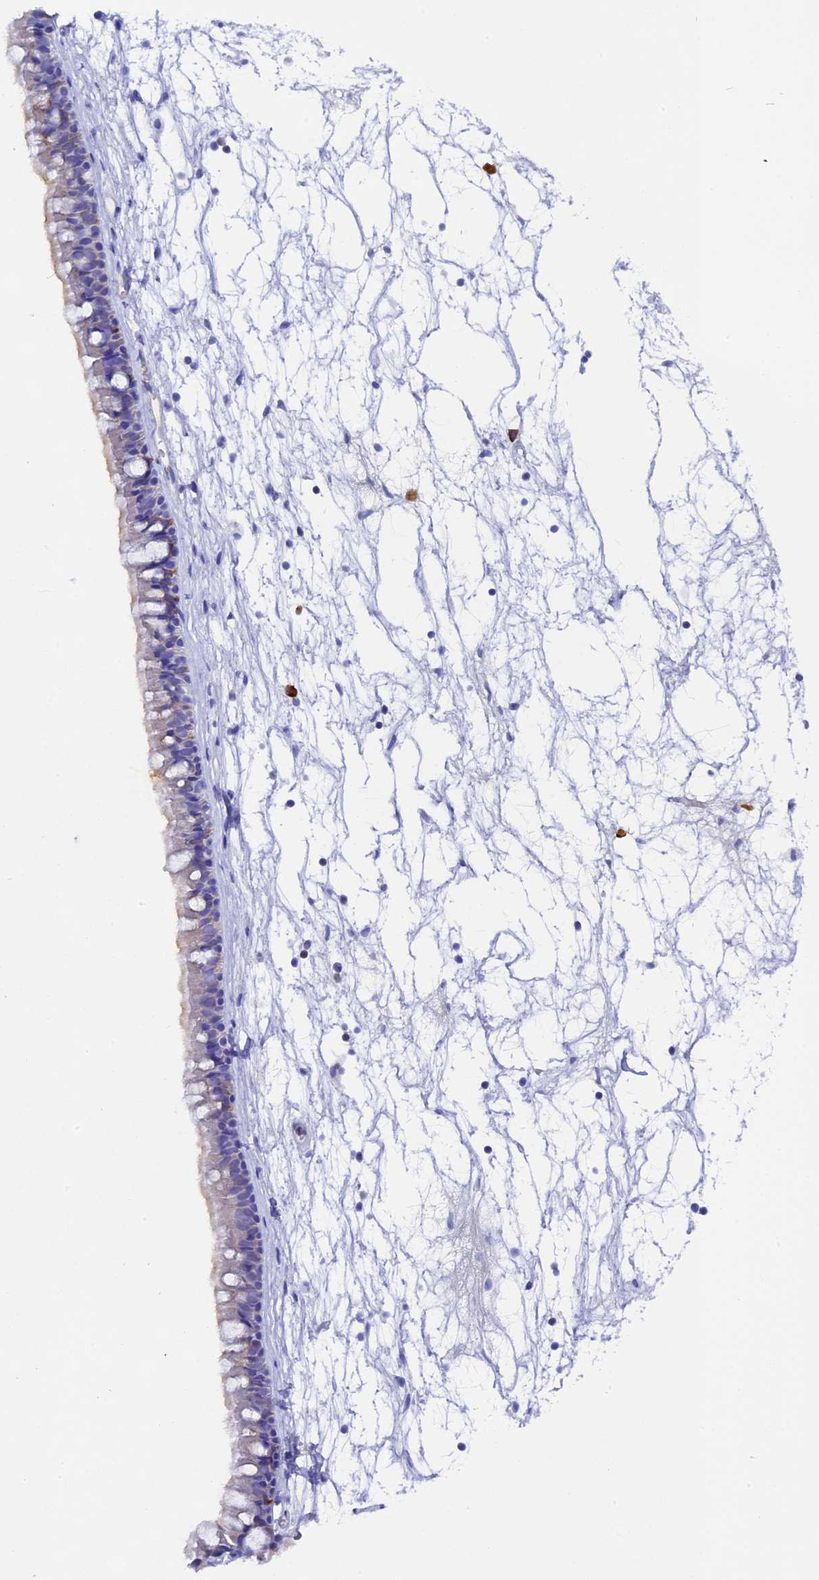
{"staining": {"intensity": "weak", "quantity": "<25%", "location": "cytoplasmic/membranous"}, "tissue": "nasopharynx", "cell_type": "Respiratory epithelial cells", "image_type": "normal", "snomed": [{"axis": "morphology", "description": "Normal tissue, NOS"}, {"axis": "topography", "description": "Nasopharynx"}], "caption": "High power microscopy photomicrograph of an immunohistochemistry (IHC) image of normal nasopharynx, revealing no significant expression in respiratory epithelial cells.", "gene": "FKBP11", "patient": {"sex": "male", "age": 64}}